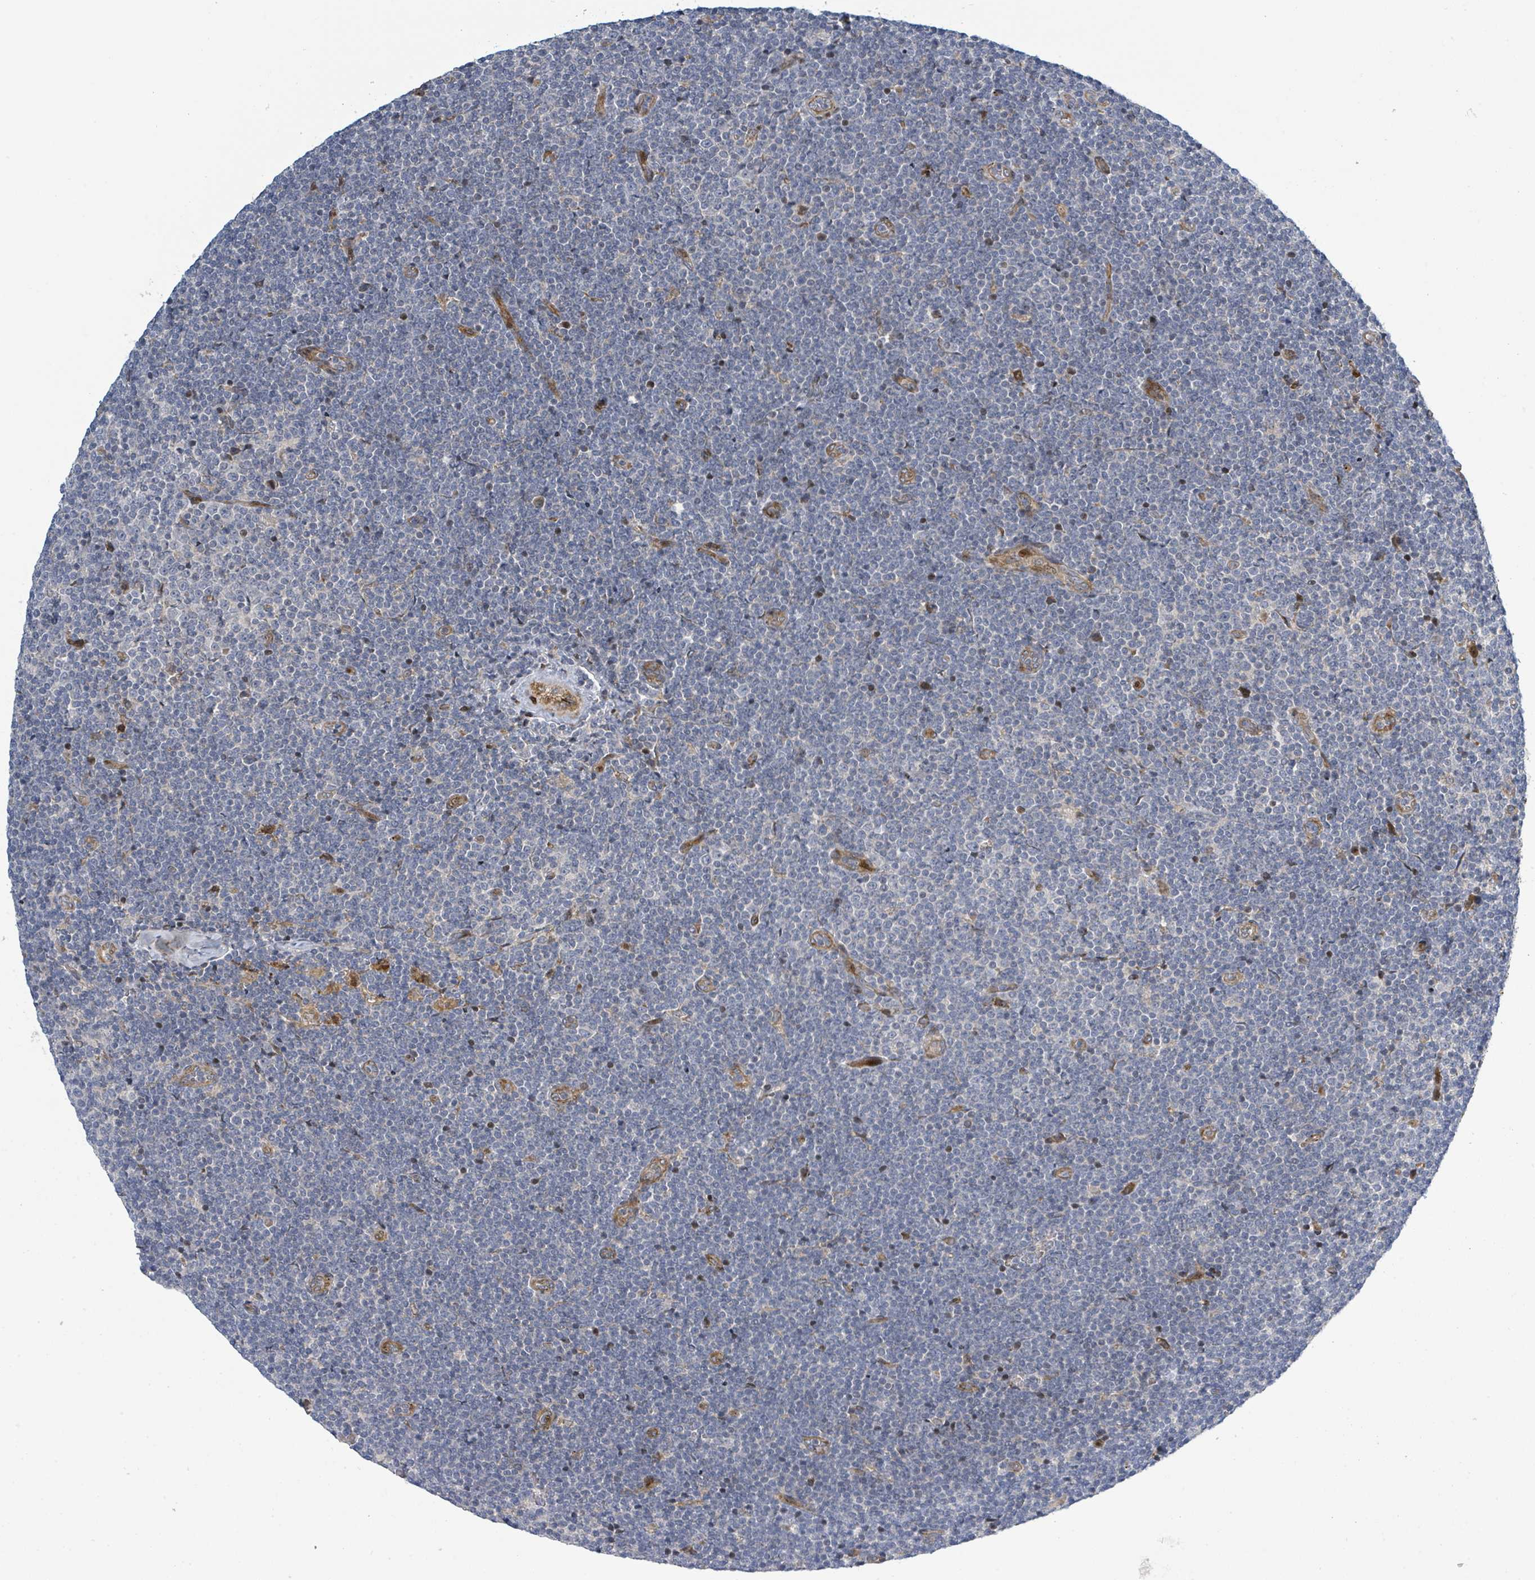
{"staining": {"intensity": "negative", "quantity": "none", "location": "none"}, "tissue": "lymphoma", "cell_type": "Tumor cells", "image_type": "cancer", "snomed": [{"axis": "morphology", "description": "Malignant lymphoma, non-Hodgkin's type, Low grade"}, {"axis": "topography", "description": "Lymph node"}], "caption": "DAB immunohistochemical staining of malignant lymphoma, non-Hodgkin's type (low-grade) shows no significant staining in tumor cells.", "gene": "CFAP210", "patient": {"sex": "male", "age": 48}}